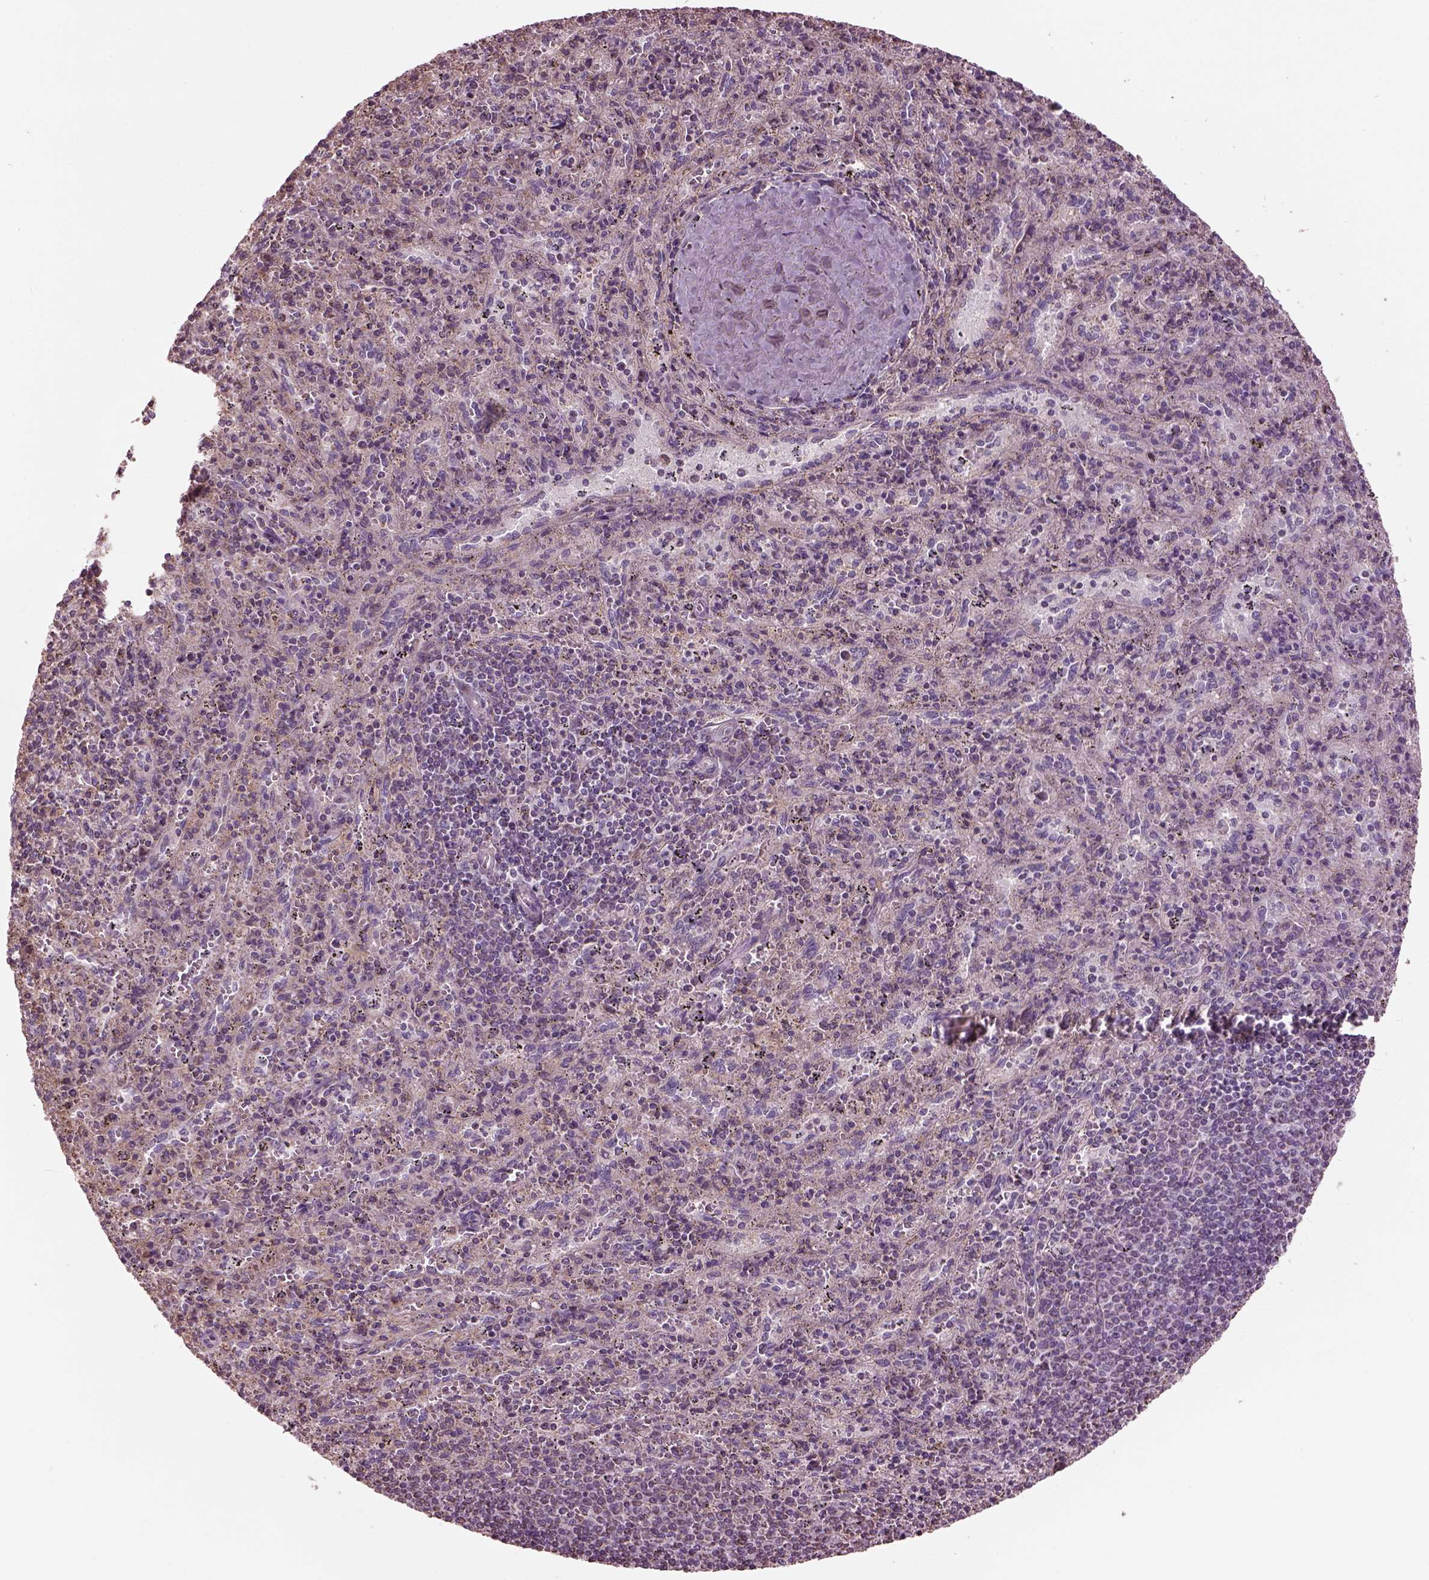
{"staining": {"intensity": "weak", "quantity": "25%-75%", "location": "cytoplasmic/membranous"}, "tissue": "spleen", "cell_type": "Cells in red pulp", "image_type": "normal", "snomed": [{"axis": "morphology", "description": "Normal tissue, NOS"}, {"axis": "topography", "description": "Spleen"}], "caption": "DAB (3,3'-diaminobenzidine) immunohistochemical staining of unremarkable human spleen displays weak cytoplasmic/membranous protein expression in about 25%-75% of cells in red pulp.", "gene": "SPATA7", "patient": {"sex": "male", "age": 57}}